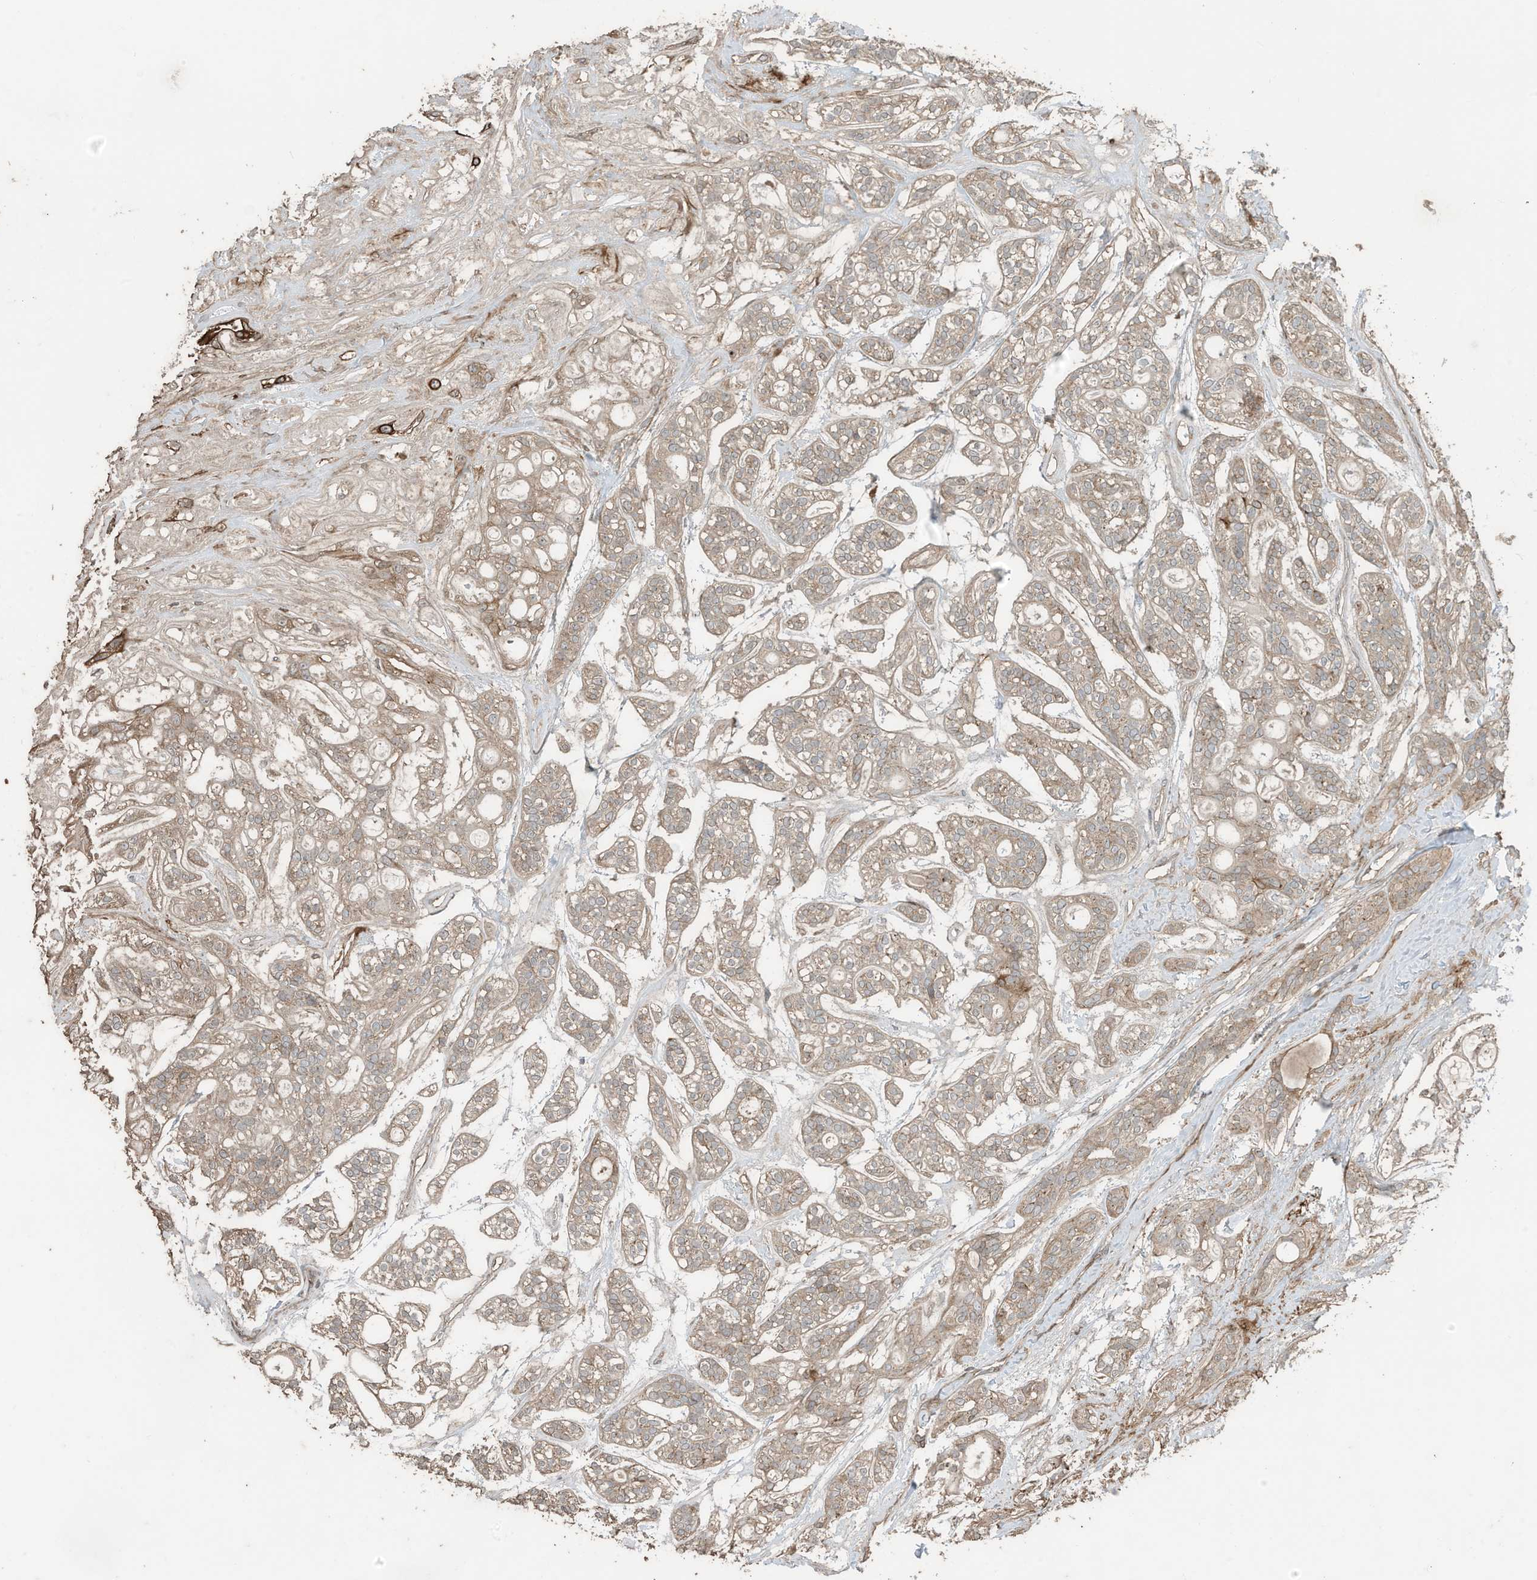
{"staining": {"intensity": "weak", "quantity": ">75%", "location": "cytoplasmic/membranous"}, "tissue": "head and neck cancer", "cell_type": "Tumor cells", "image_type": "cancer", "snomed": [{"axis": "morphology", "description": "Adenocarcinoma, NOS"}, {"axis": "topography", "description": "Head-Neck"}], "caption": "Immunohistochemical staining of human head and neck adenocarcinoma exhibits weak cytoplasmic/membranous protein staining in approximately >75% of tumor cells.", "gene": "ZNF653", "patient": {"sex": "male", "age": 66}}